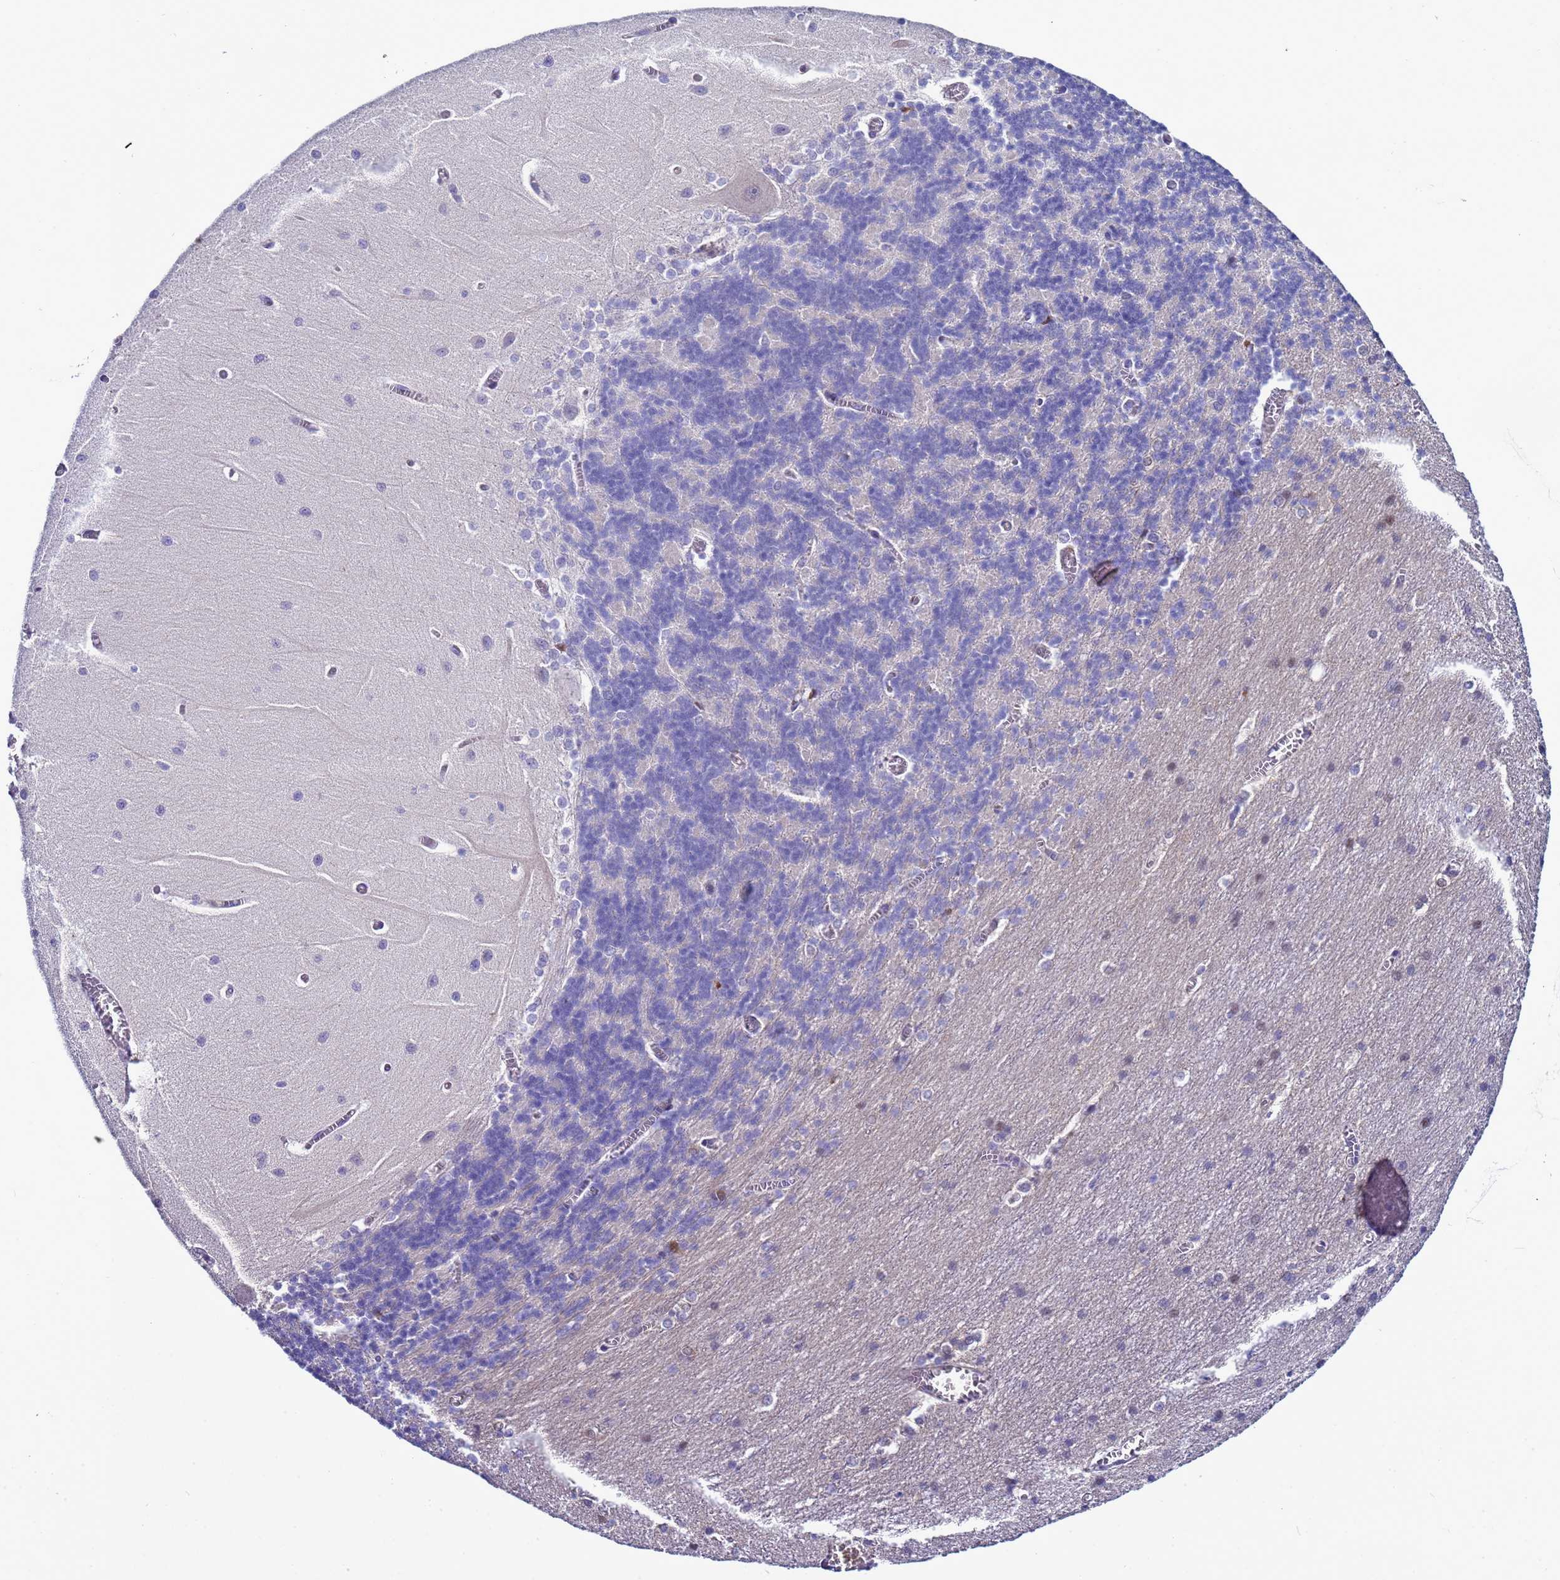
{"staining": {"intensity": "negative", "quantity": "none", "location": "none"}, "tissue": "cerebellum", "cell_type": "Cells in granular layer", "image_type": "normal", "snomed": [{"axis": "morphology", "description": "Normal tissue, NOS"}, {"axis": "topography", "description": "Cerebellum"}], "caption": "Immunohistochemical staining of unremarkable cerebellum reveals no significant staining in cells in granular layer. (DAB (3,3'-diaminobenzidine) IHC with hematoxylin counter stain).", "gene": "ELMOD2", "patient": {"sex": "male", "age": 37}}